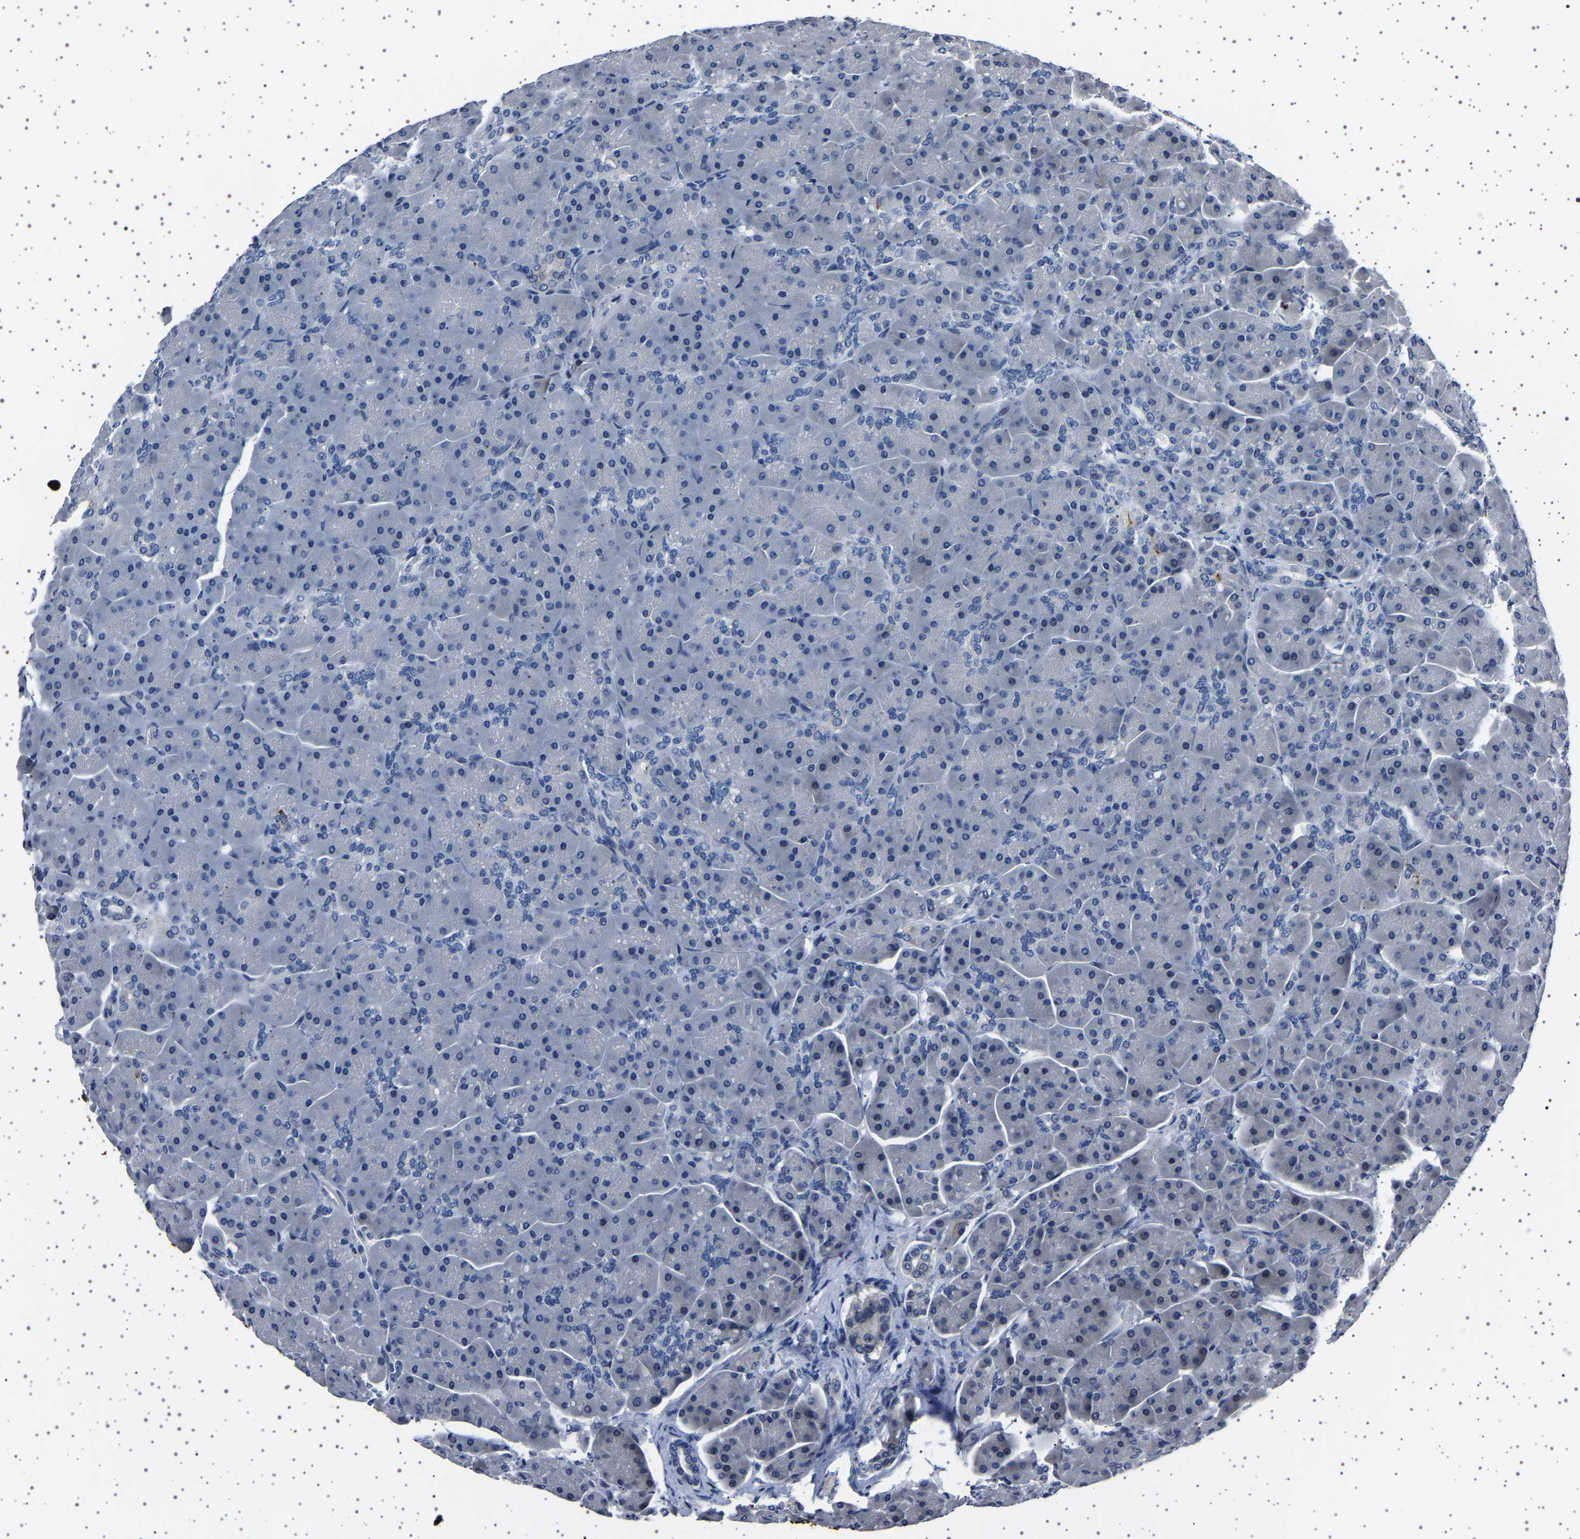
{"staining": {"intensity": "negative", "quantity": "none", "location": "none"}, "tissue": "pancreas", "cell_type": "Exocrine glandular cells", "image_type": "normal", "snomed": [{"axis": "morphology", "description": "Normal tissue, NOS"}, {"axis": "topography", "description": "Pancreas"}], "caption": "Normal pancreas was stained to show a protein in brown. There is no significant staining in exocrine glandular cells. (DAB (3,3'-diaminobenzidine) immunohistochemistry (IHC) visualized using brightfield microscopy, high magnification).", "gene": "IL10RB", "patient": {"sex": "male", "age": 66}}